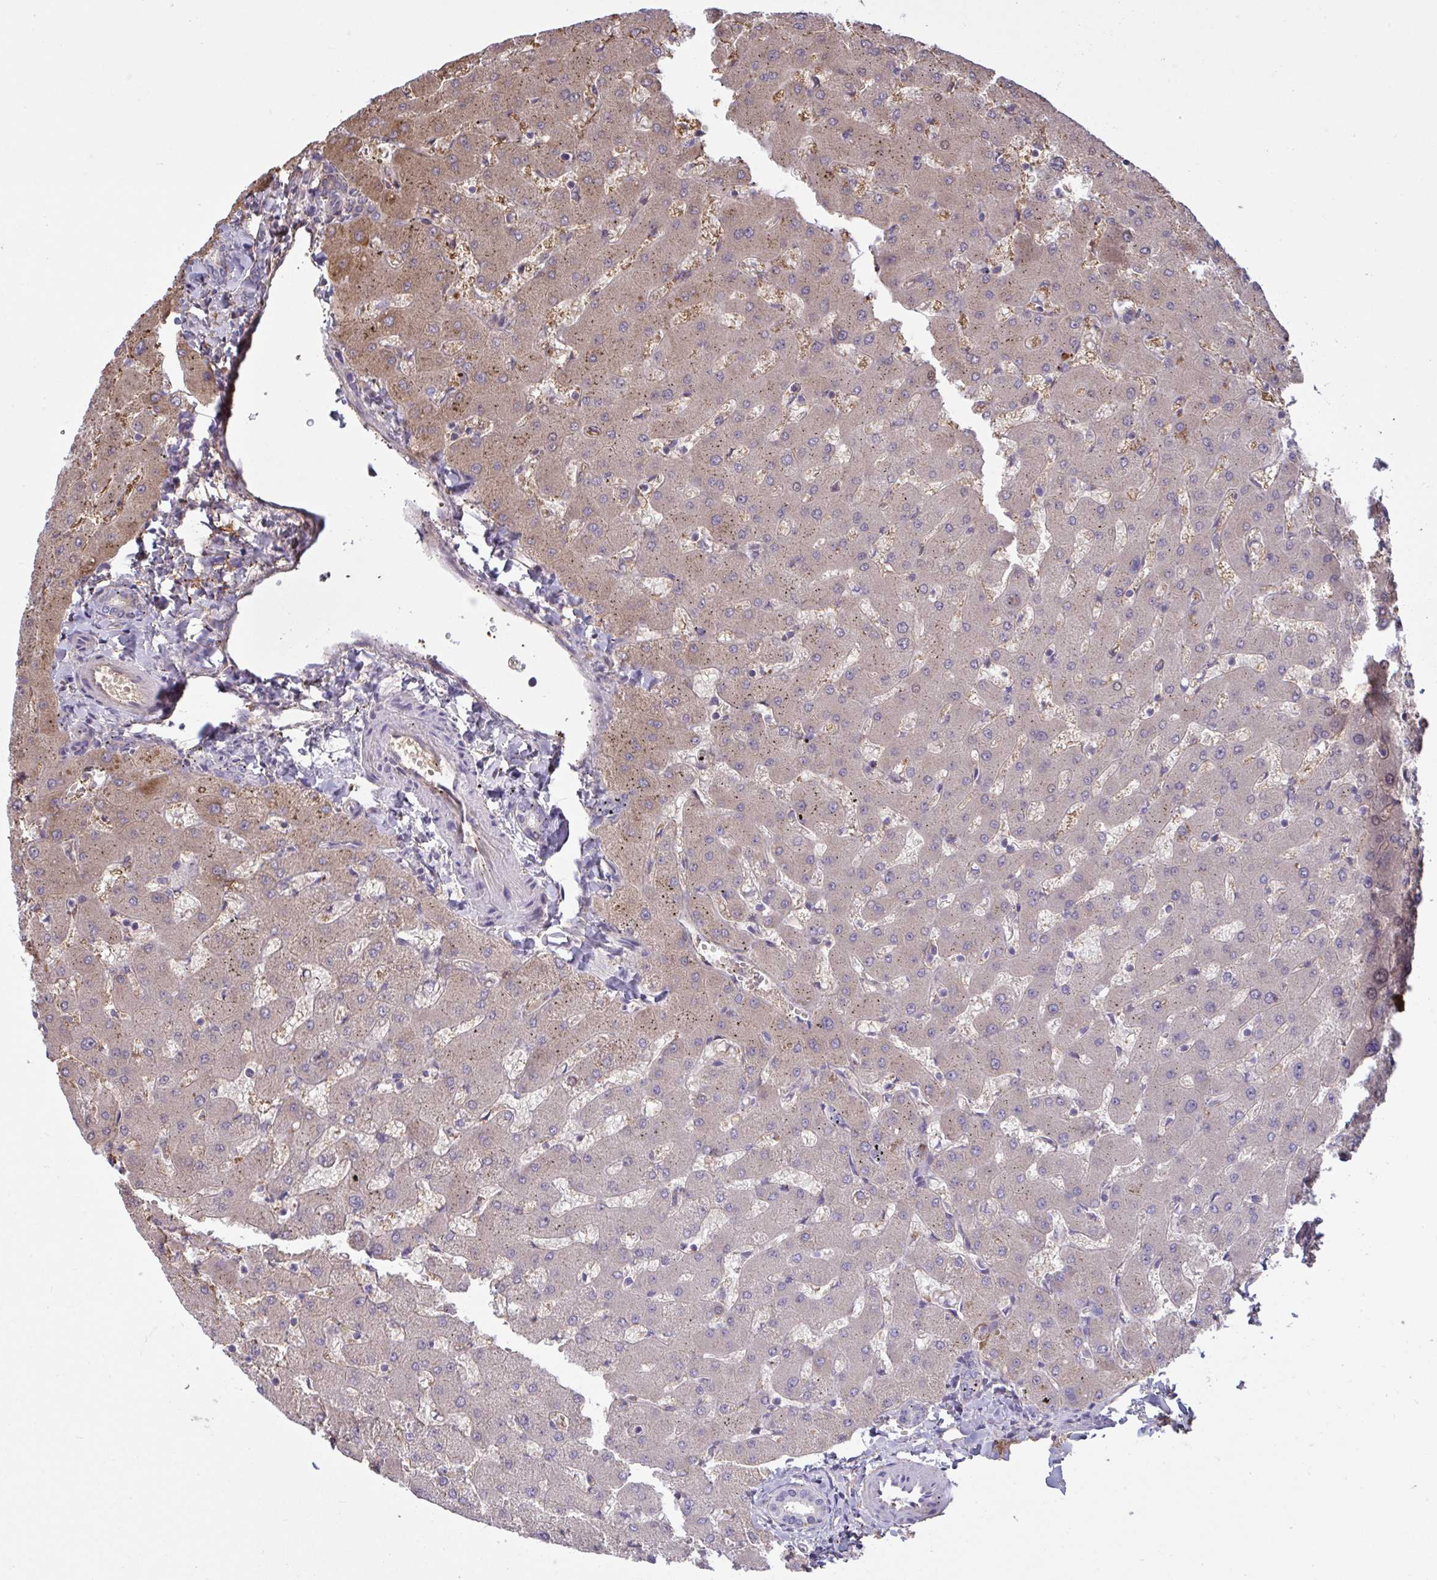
{"staining": {"intensity": "negative", "quantity": "none", "location": "none"}, "tissue": "liver", "cell_type": "Cholangiocytes", "image_type": "normal", "snomed": [{"axis": "morphology", "description": "Normal tissue, NOS"}, {"axis": "topography", "description": "Liver"}], "caption": "High magnification brightfield microscopy of normal liver stained with DAB (3,3'-diaminobenzidine) (brown) and counterstained with hematoxylin (blue): cholangiocytes show no significant staining. (Stains: DAB (3,3'-diaminobenzidine) IHC with hematoxylin counter stain, Microscopy: brightfield microscopy at high magnification).", "gene": "IL1R1", "patient": {"sex": "female", "age": 63}}